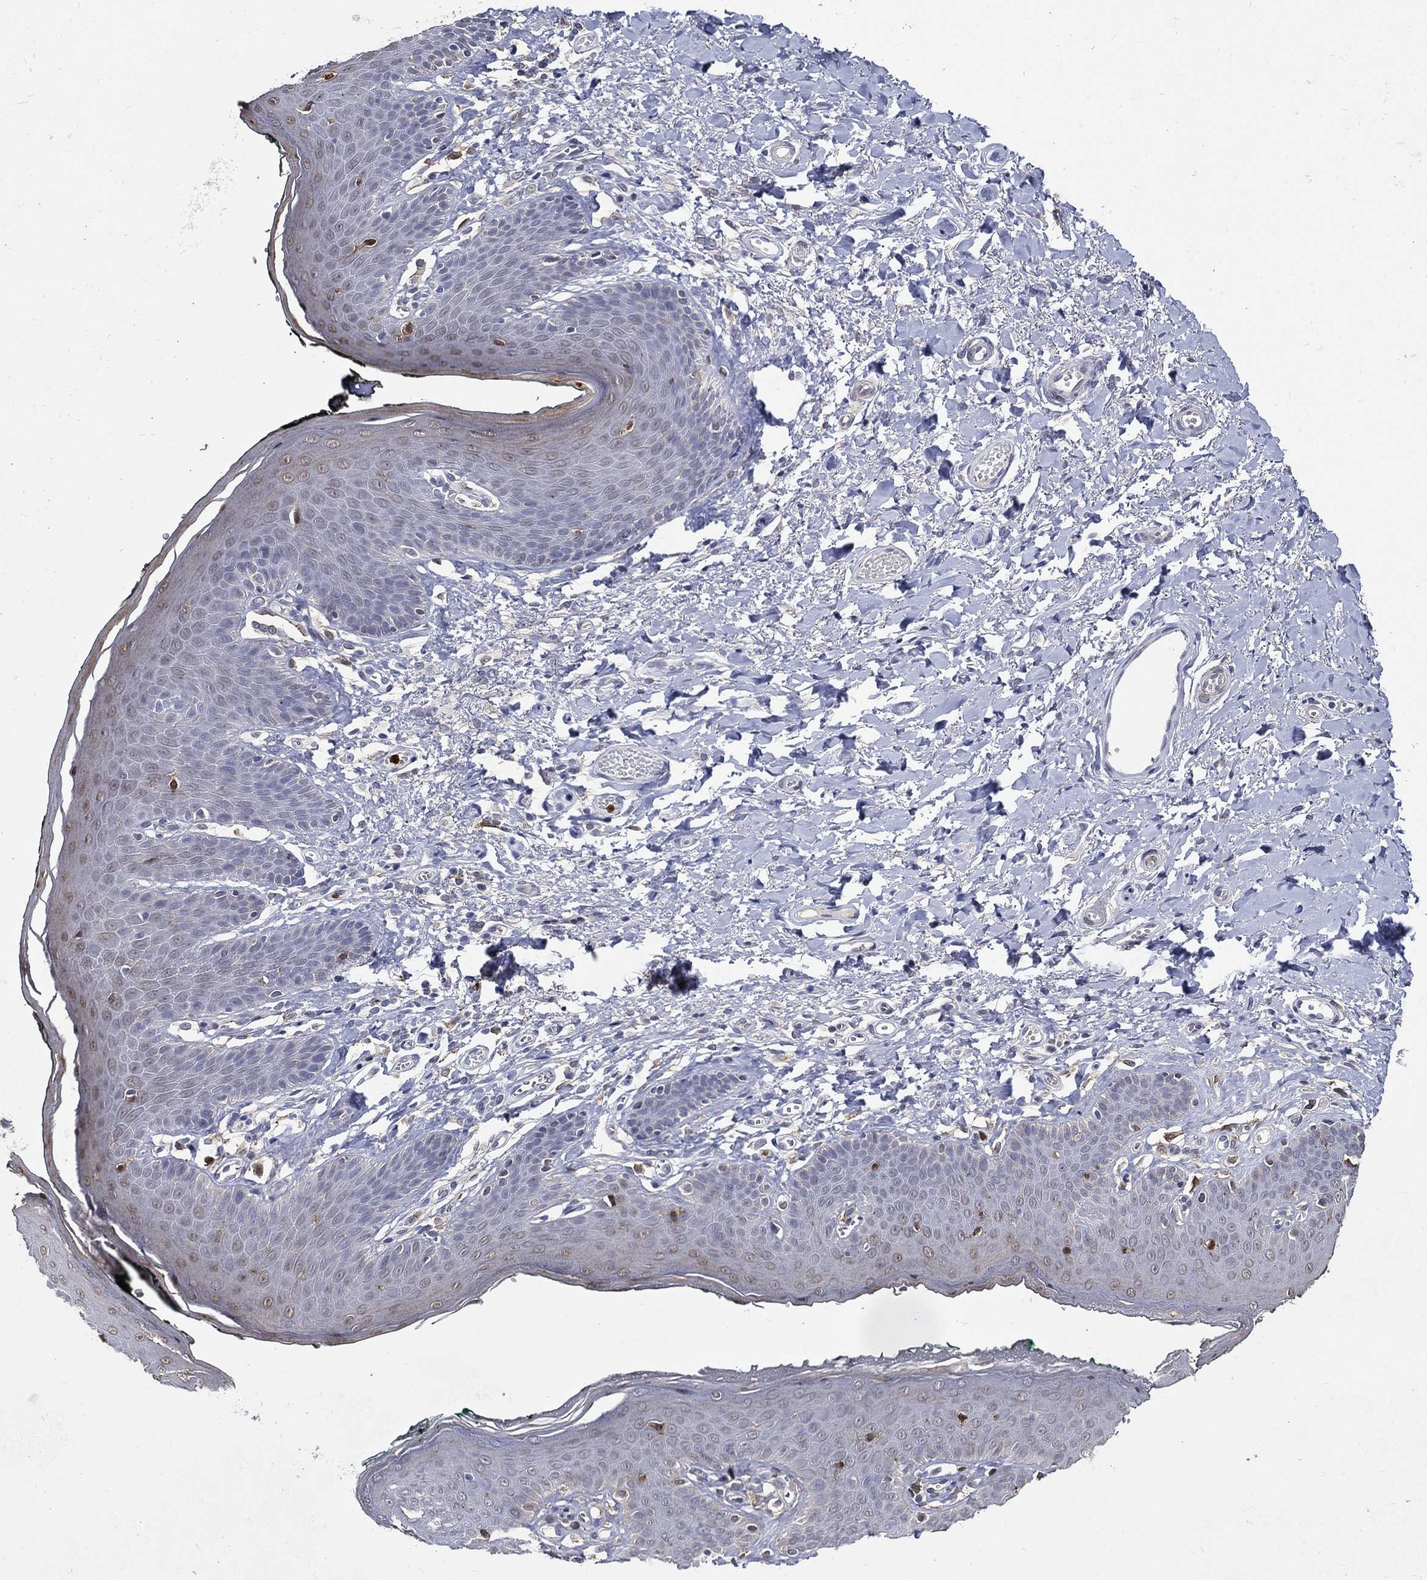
{"staining": {"intensity": "negative", "quantity": "none", "location": "none"}, "tissue": "vagina", "cell_type": "Squamous epithelial cells", "image_type": "normal", "snomed": [{"axis": "morphology", "description": "Normal tissue, NOS"}, {"axis": "topography", "description": "Vagina"}], "caption": "Immunohistochemical staining of unremarkable human vagina shows no significant staining in squamous epithelial cells. The staining is performed using DAB brown chromogen with nuclei counter-stained in using hematoxylin.", "gene": "GPR171", "patient": {"sex": "female", "age": 66}}